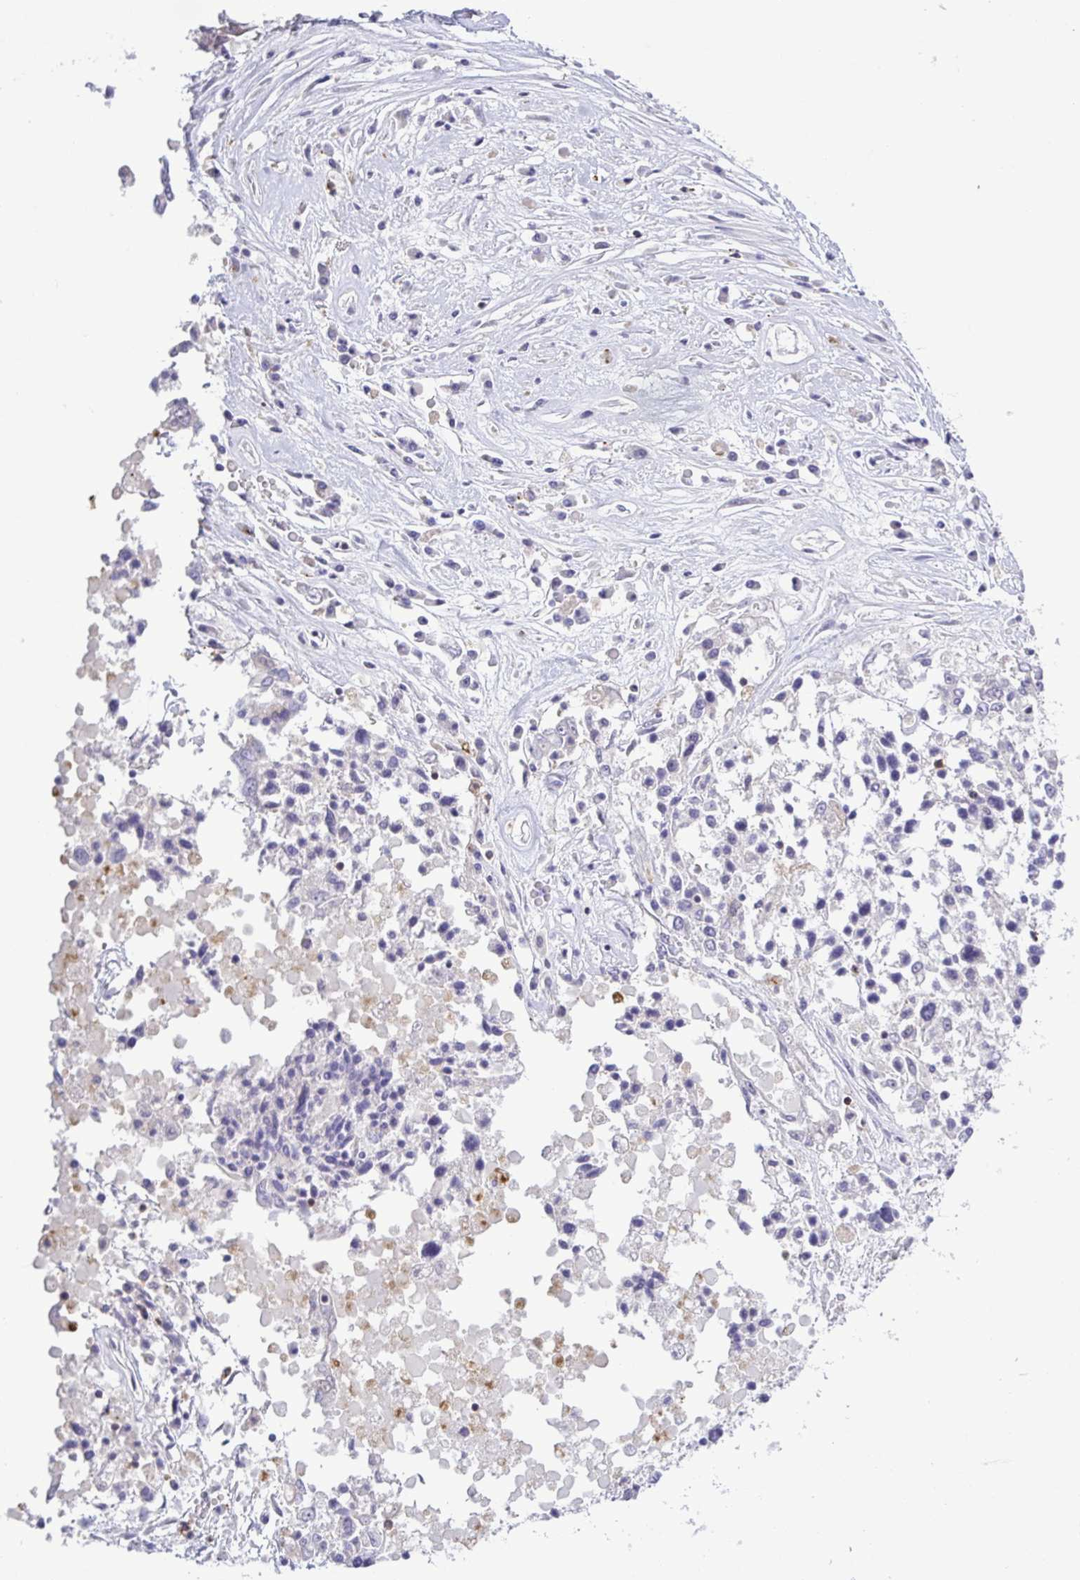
{"staining": {"intensity": "negative", "quantity": "none", "location": "none"}, "tissue": "ovarian cancer", "cell_type": "Tumor cells", "image_type": "cancer", "snomed": [{"axis": "morphology", "description": "Carcinoma, endometroid"}, {"axis": "topography", "description": "Ovary"}], "caption": "IHC histopathology image of neoplastic tissue: human endometroid carcinoma (ovarian) stained with DAB (3,3'-diaminobenzidine) demonstrates no significant protein expression in tumor cells. (DAB (3,3'-diaminobenzidine) immunohistochemistry with hematoxylin counter stain).", "gene": "PGLYRP1", "patient": {"sex": "female", "age": 62}}